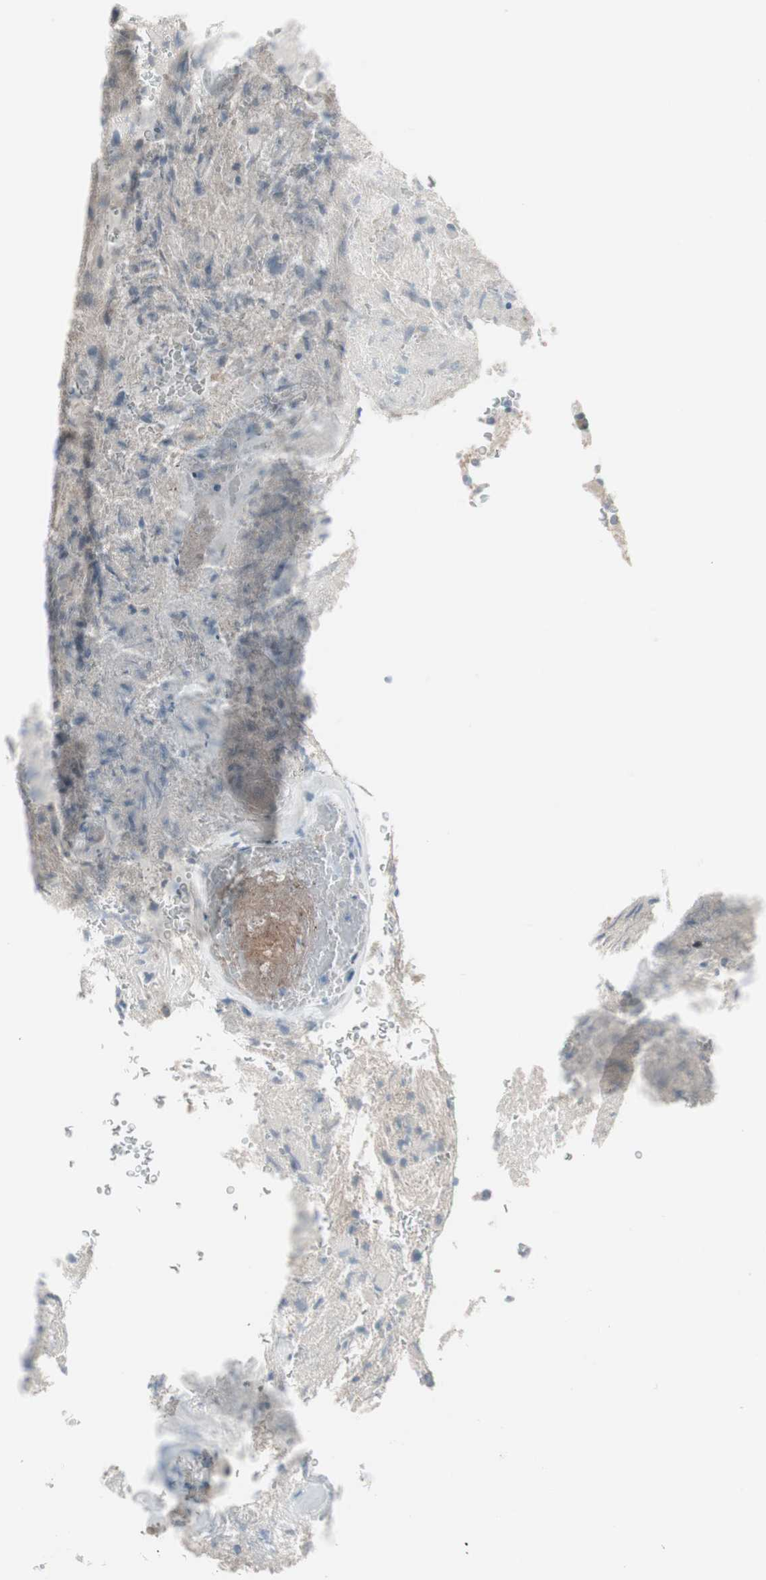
{"staining": {"intensity": "weak", "quantity": "<25%", "location": "cytoplasmic/membranous"}, "tissue": "glioma", "cell_type": "Tumor cells", "image_type": "cancer", "snomed": [{"axis": "morphology", "description": "Glioma, malignant, High grade"}, {"axis": "topography", "description": "Brain"}], "caption": "DAB (3,3'-diaminobenzidine) immunohistochemical staining of human malignant high-grade glioma displays no significant expression in tumor cells.", "gene": "ZSCAN32", "patient": {"sex": "male", "age": 71}}